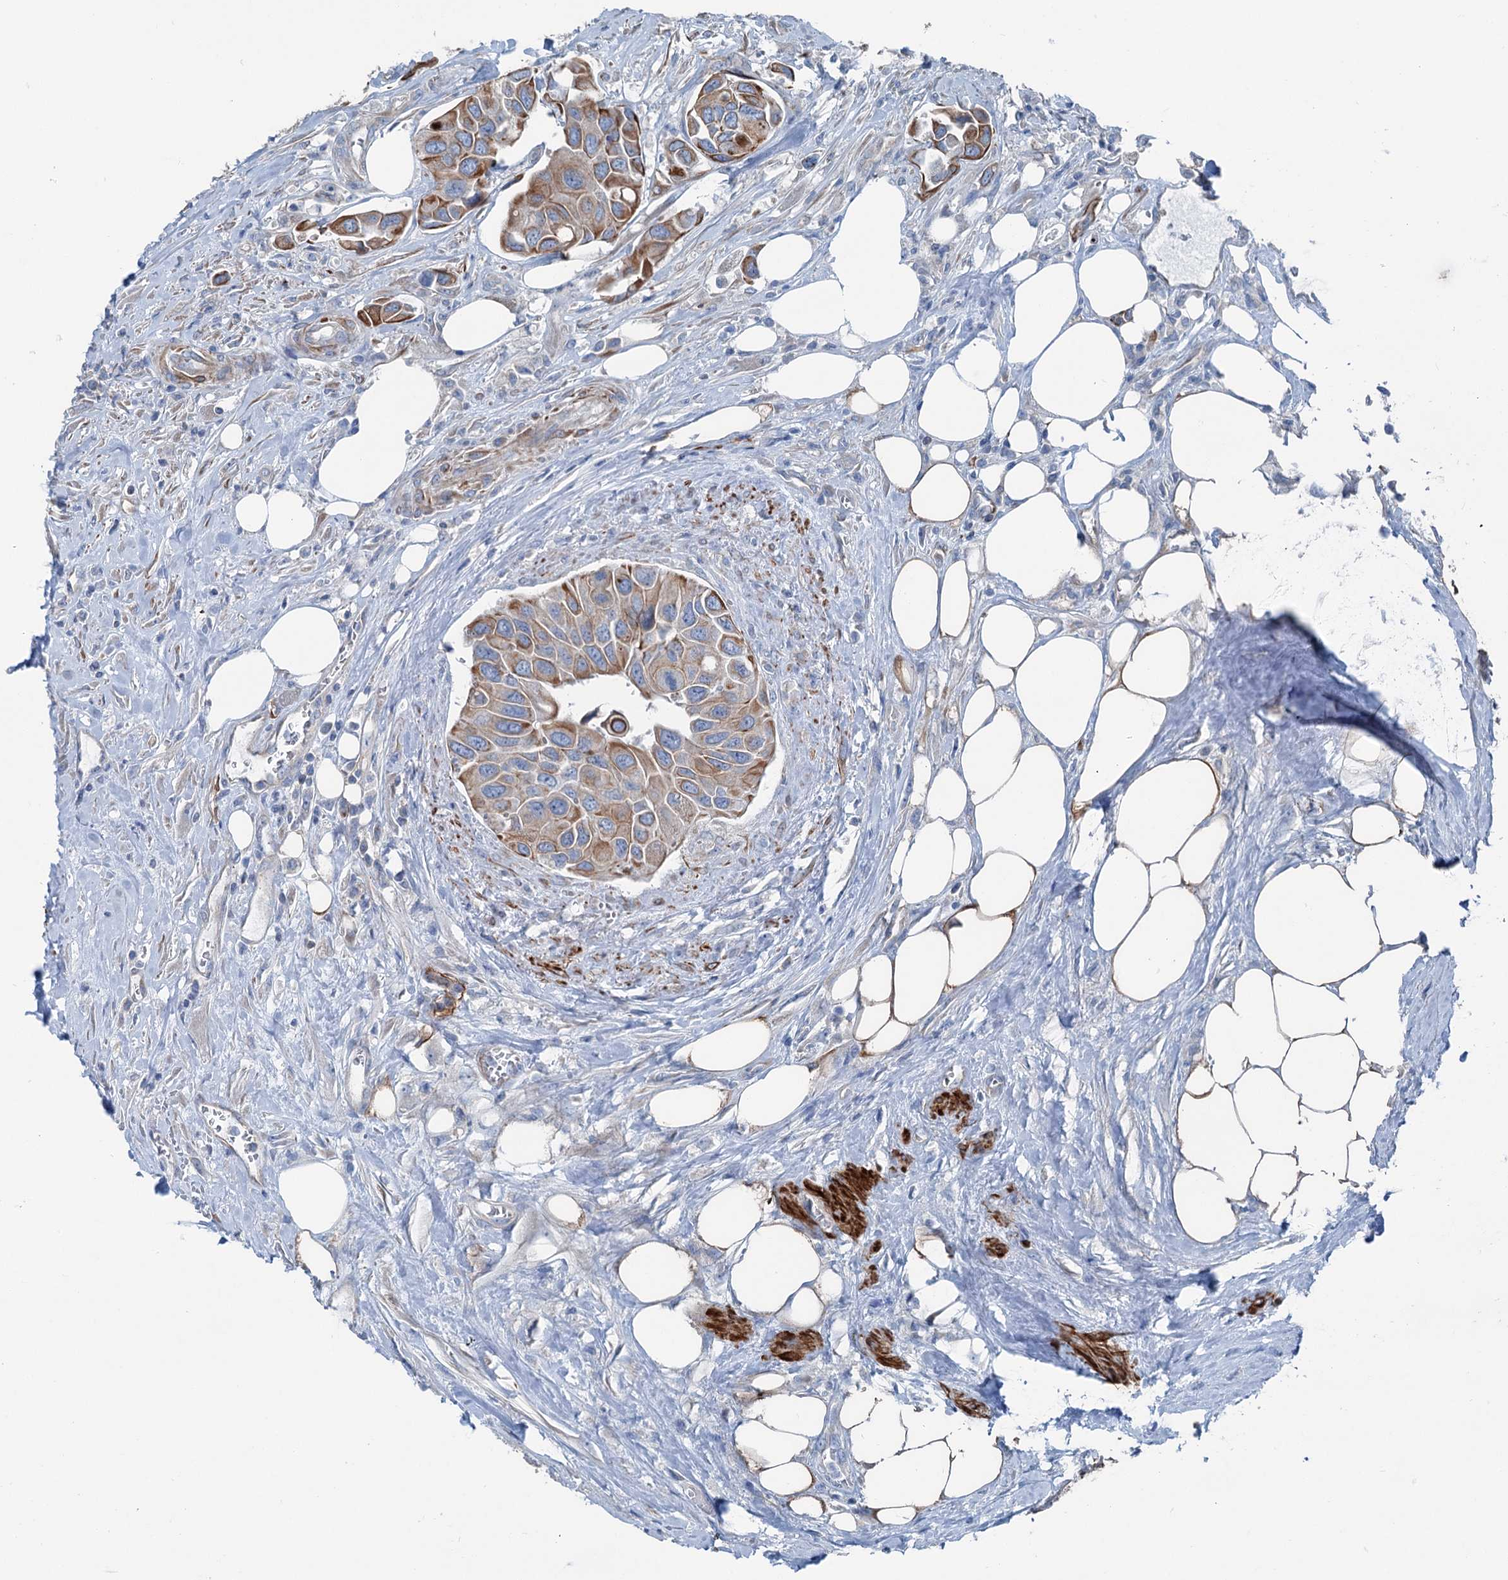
{"staining": {"intensity": "moderate", "quantity": ">75%", "location": "cytoplasmic/membranous"}, "tissue": "urothelial cancer", "cell_type": "Tumor cells", "image_type": "cancer", "snomed": [{"axis": "morphology", "description": "Urothelial carcinoma, High grade"}, {"axis": "topography", "description": "Urinary bladder"}], "caption": "Immunohistochemical staining of high-grade urothelial carcinoma demonstrates medium levels of moderate cytoplasmic/membranous protein positivity in approximately >75% of tumor cells. Ihc stains the protein of interest in brown and the nuclei are stained blue.", "gene": "CALCOCO1", "patient": {"sex": "male", "age": 74}}